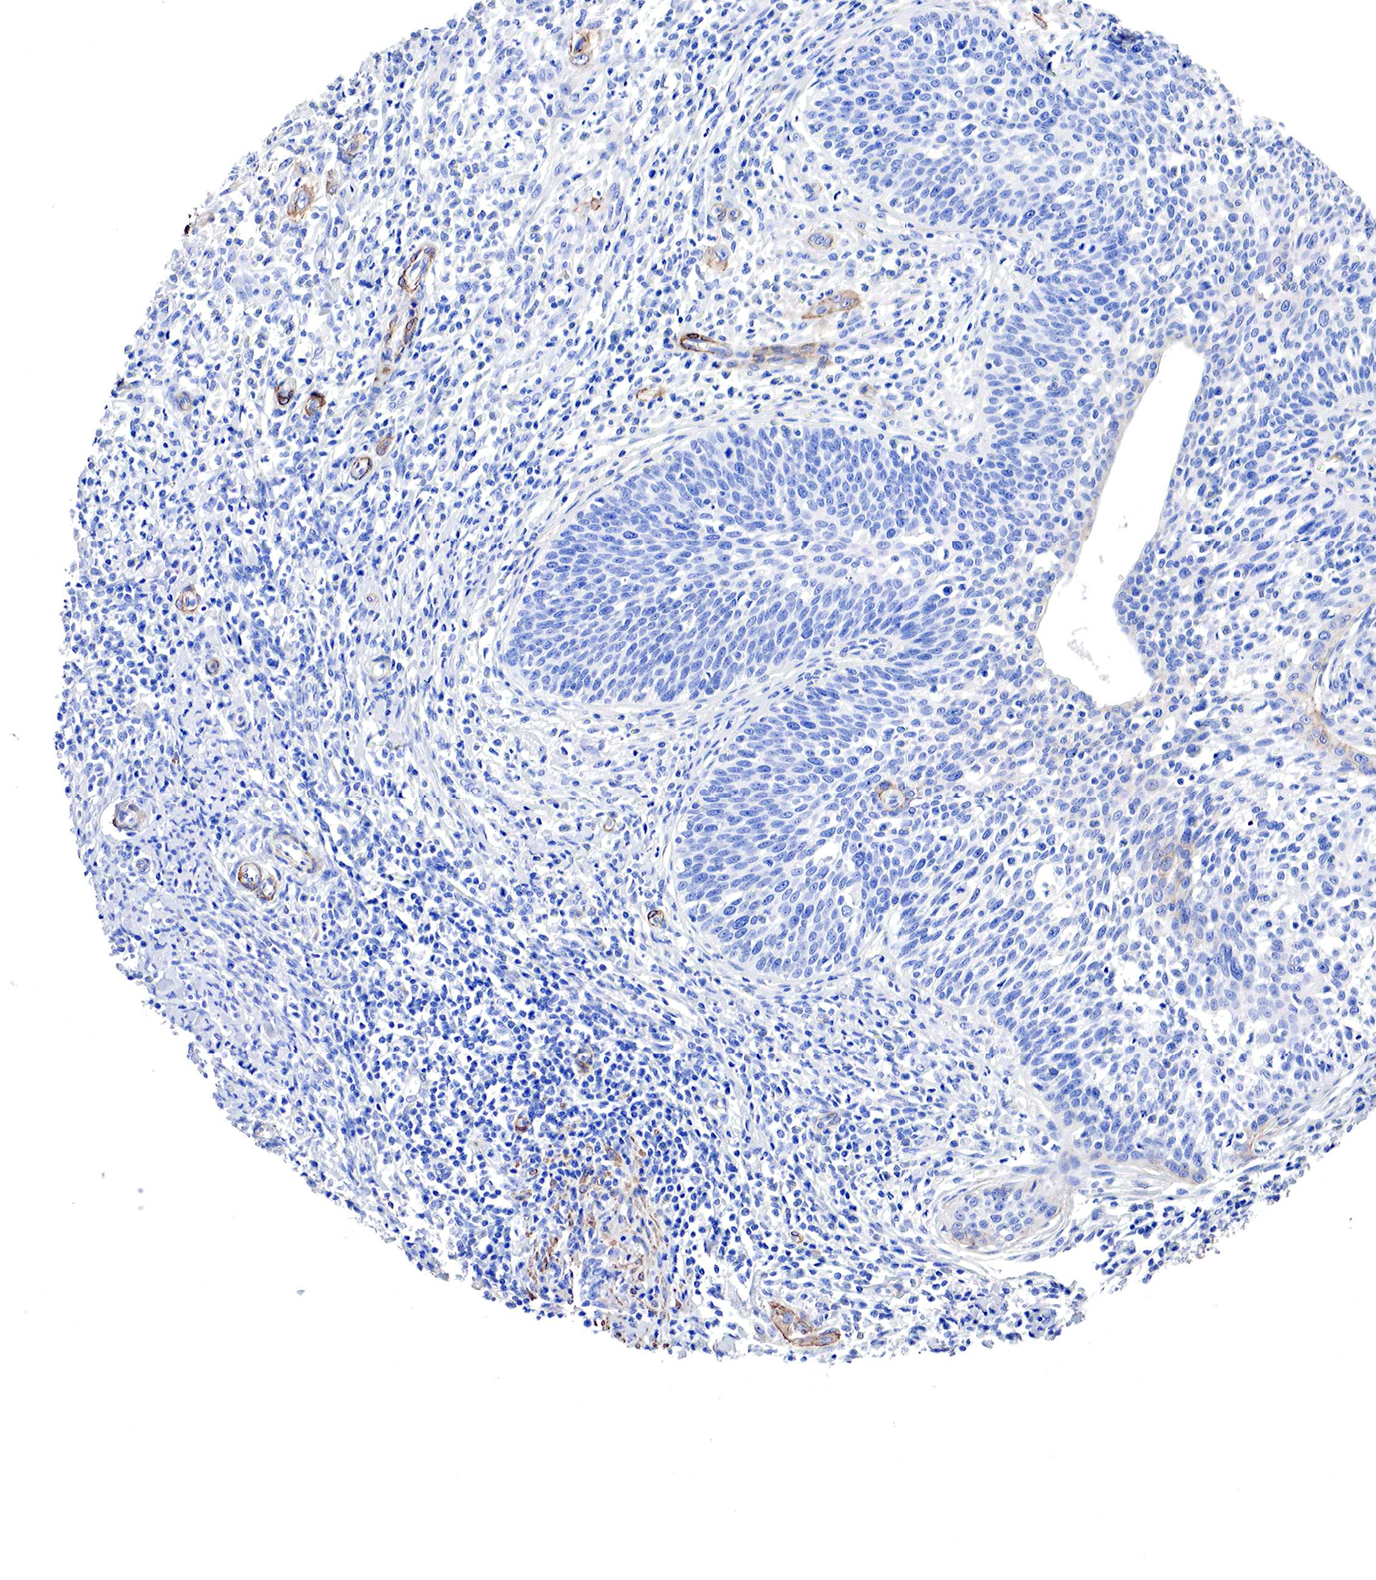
{"staining": {"intensity": "moderate", "quantity": "<25%", "location": "cytoplasmic/membranous"}, "tissue": "cervical cancer", "cell_type": "Tumor cells", "image_type": "cancer", "snomed": [{"axis": "morphology", "description": "Squamous cell carcinoma, NOS"}, {"axis": "topography", "description": "Cervix"}], "caption": "The photomicrograph displays immunohistochemical staining of cervical cancer. There is moderate cytoplasmic/membranous expression is appreciated in approximately <25% of tumor cells.", "gene": "TPM1", "patient": {"sex": "female", "age": 41}}